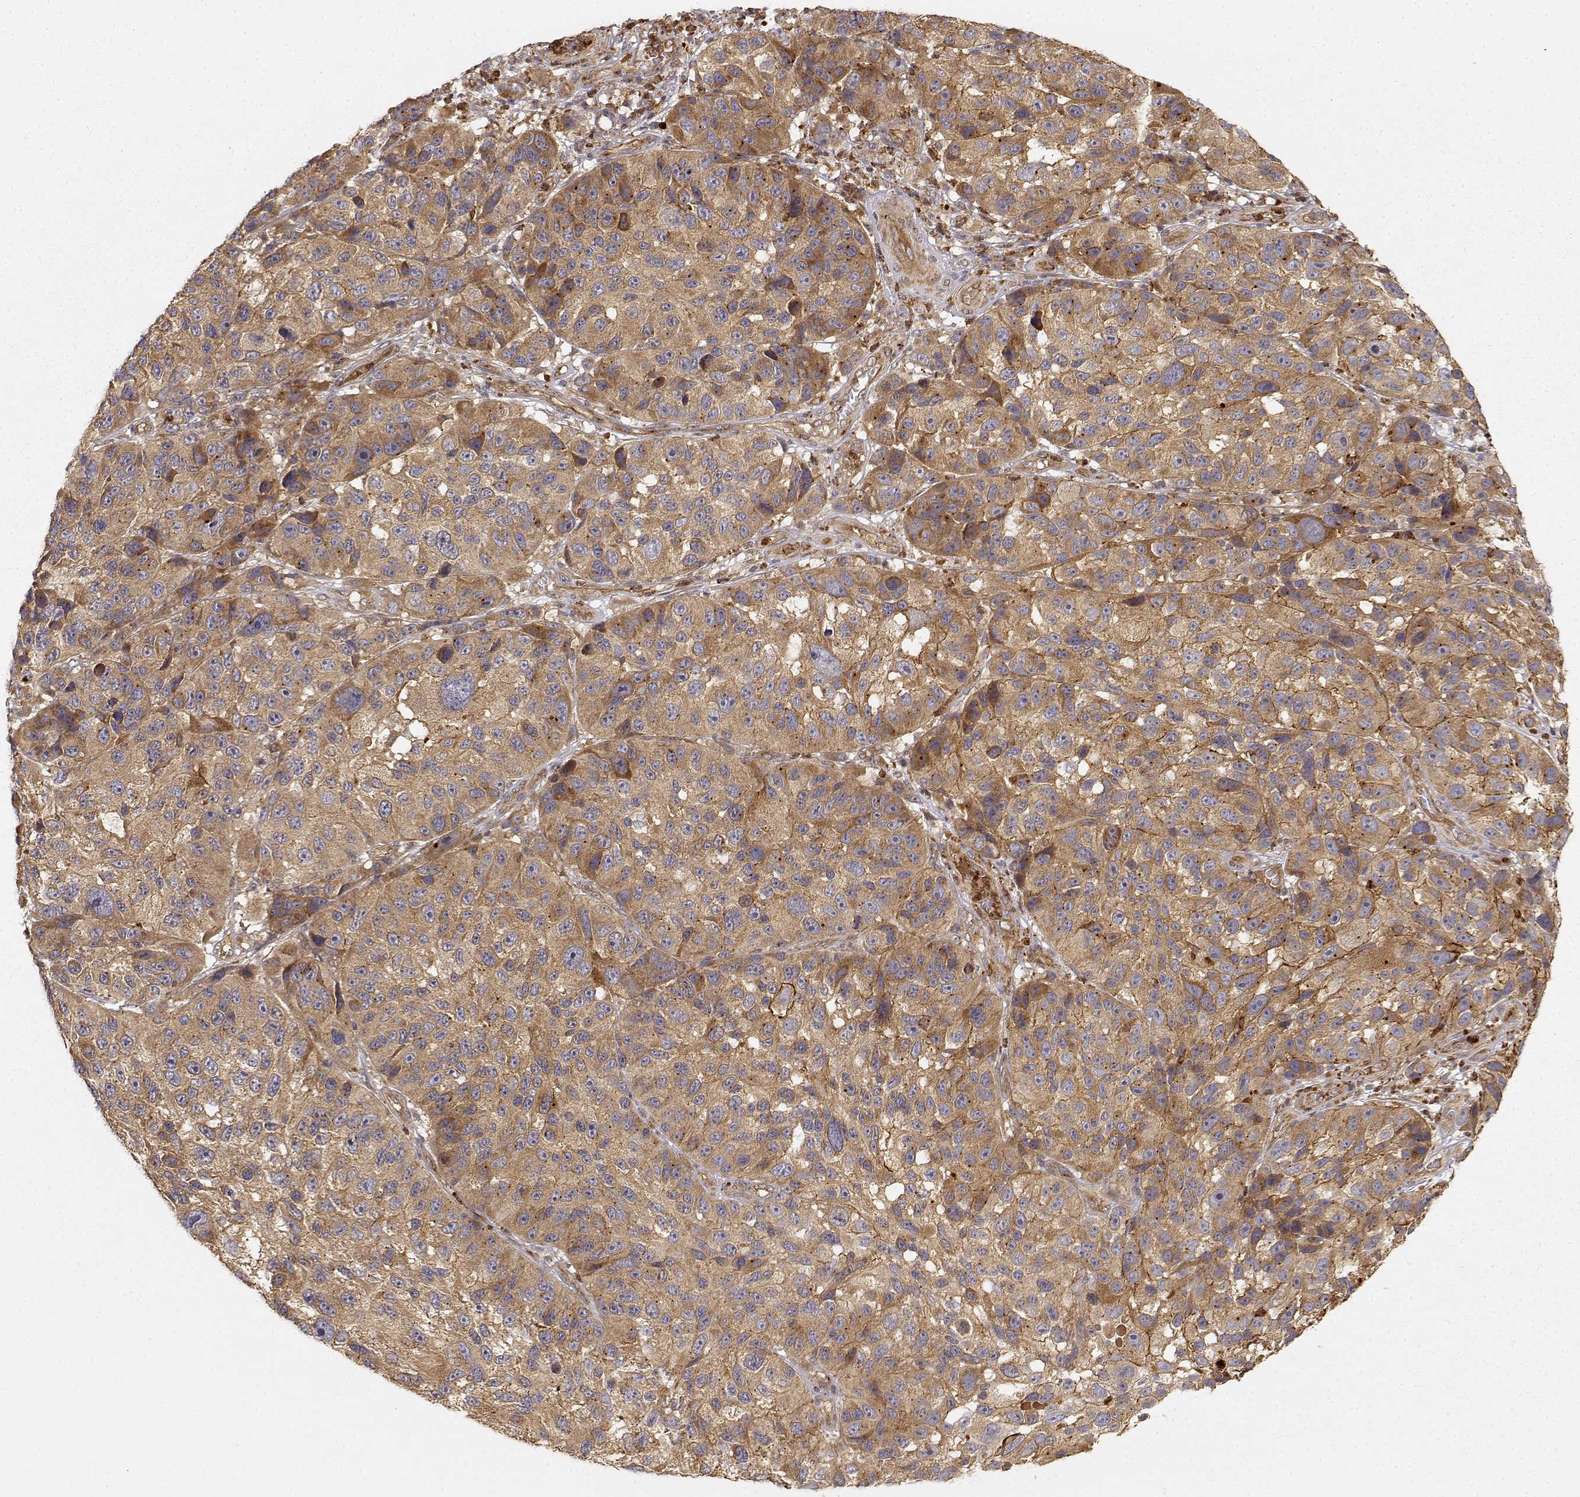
{"staining": {"intensity": "moderate", "quantity": ">75%", "location": "cytoplasmic/membranous"}, "tissue": "melanoma", "cell_type": "Tumor cells", "image_type": "cancer", "snomed": [{"axis": "morphology", "description": "Malignant melanoma, NOS"}, {"axis": "topography", "description": "Skin"}], "caption": "Protein staining exhibits moderate cytoplasmic/membranous expression in approximately >75% of tumor cells in melanoma. (Brightfield microscopy of DAB IHC at high magnification).", "gene": "CDK5RAP2", "patient": {"sex": "male", "age": 53}}